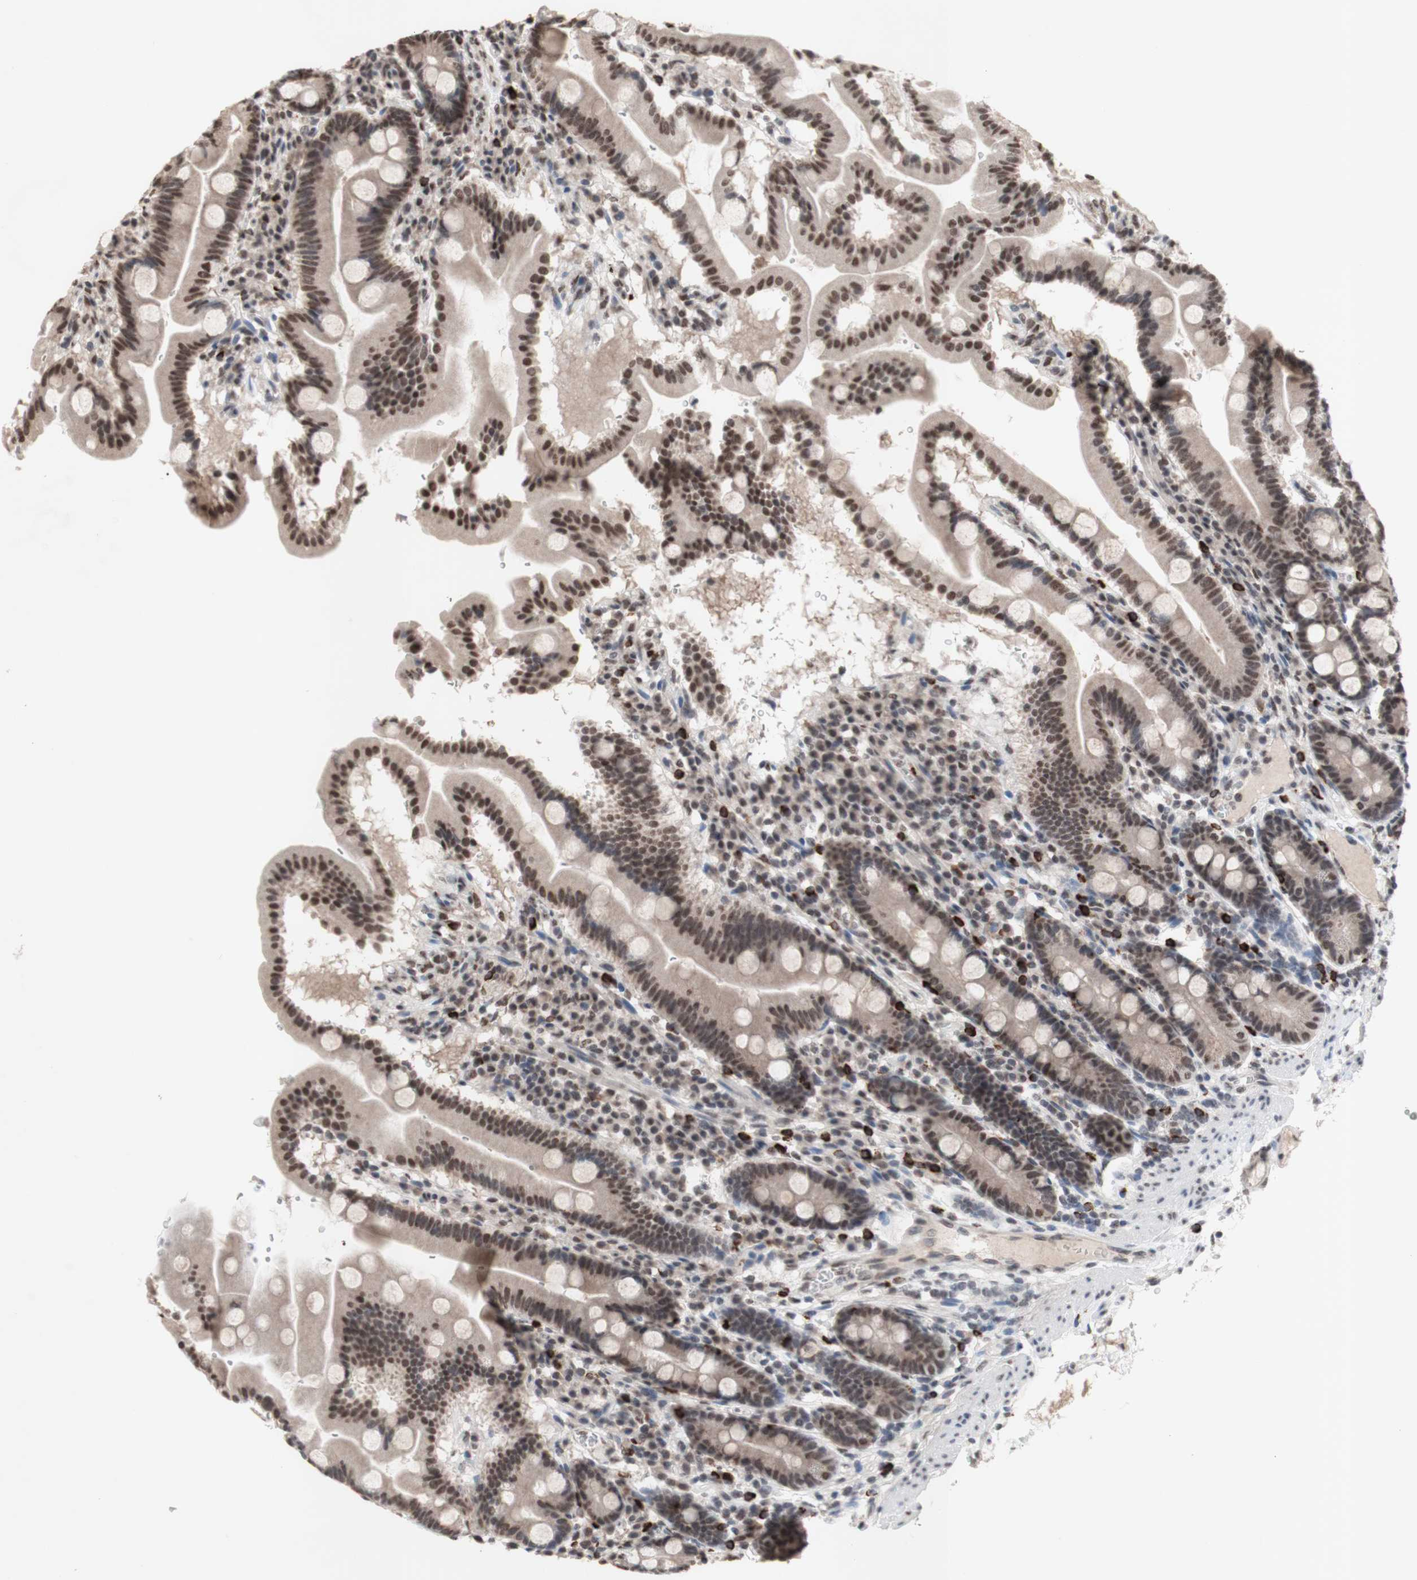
{"staining": {"intensity": "moderate", "quantity": ">75%", "location": "nuclear"}, "tissue": "duodenum", "cell_type": "Glandular cells", "image_type": "normal", "snomed": [{"axis": "morphology", "description": "Normal tissue, NOS"}, {"axis": "topography", "description": "Duodenum"}], "caption": "An image of duodenum stained for a protein shows moderate nuclear brown staining in glandular cells.", "gene": "SFPQ", "patient": {"sex": "male", "age": 50}}